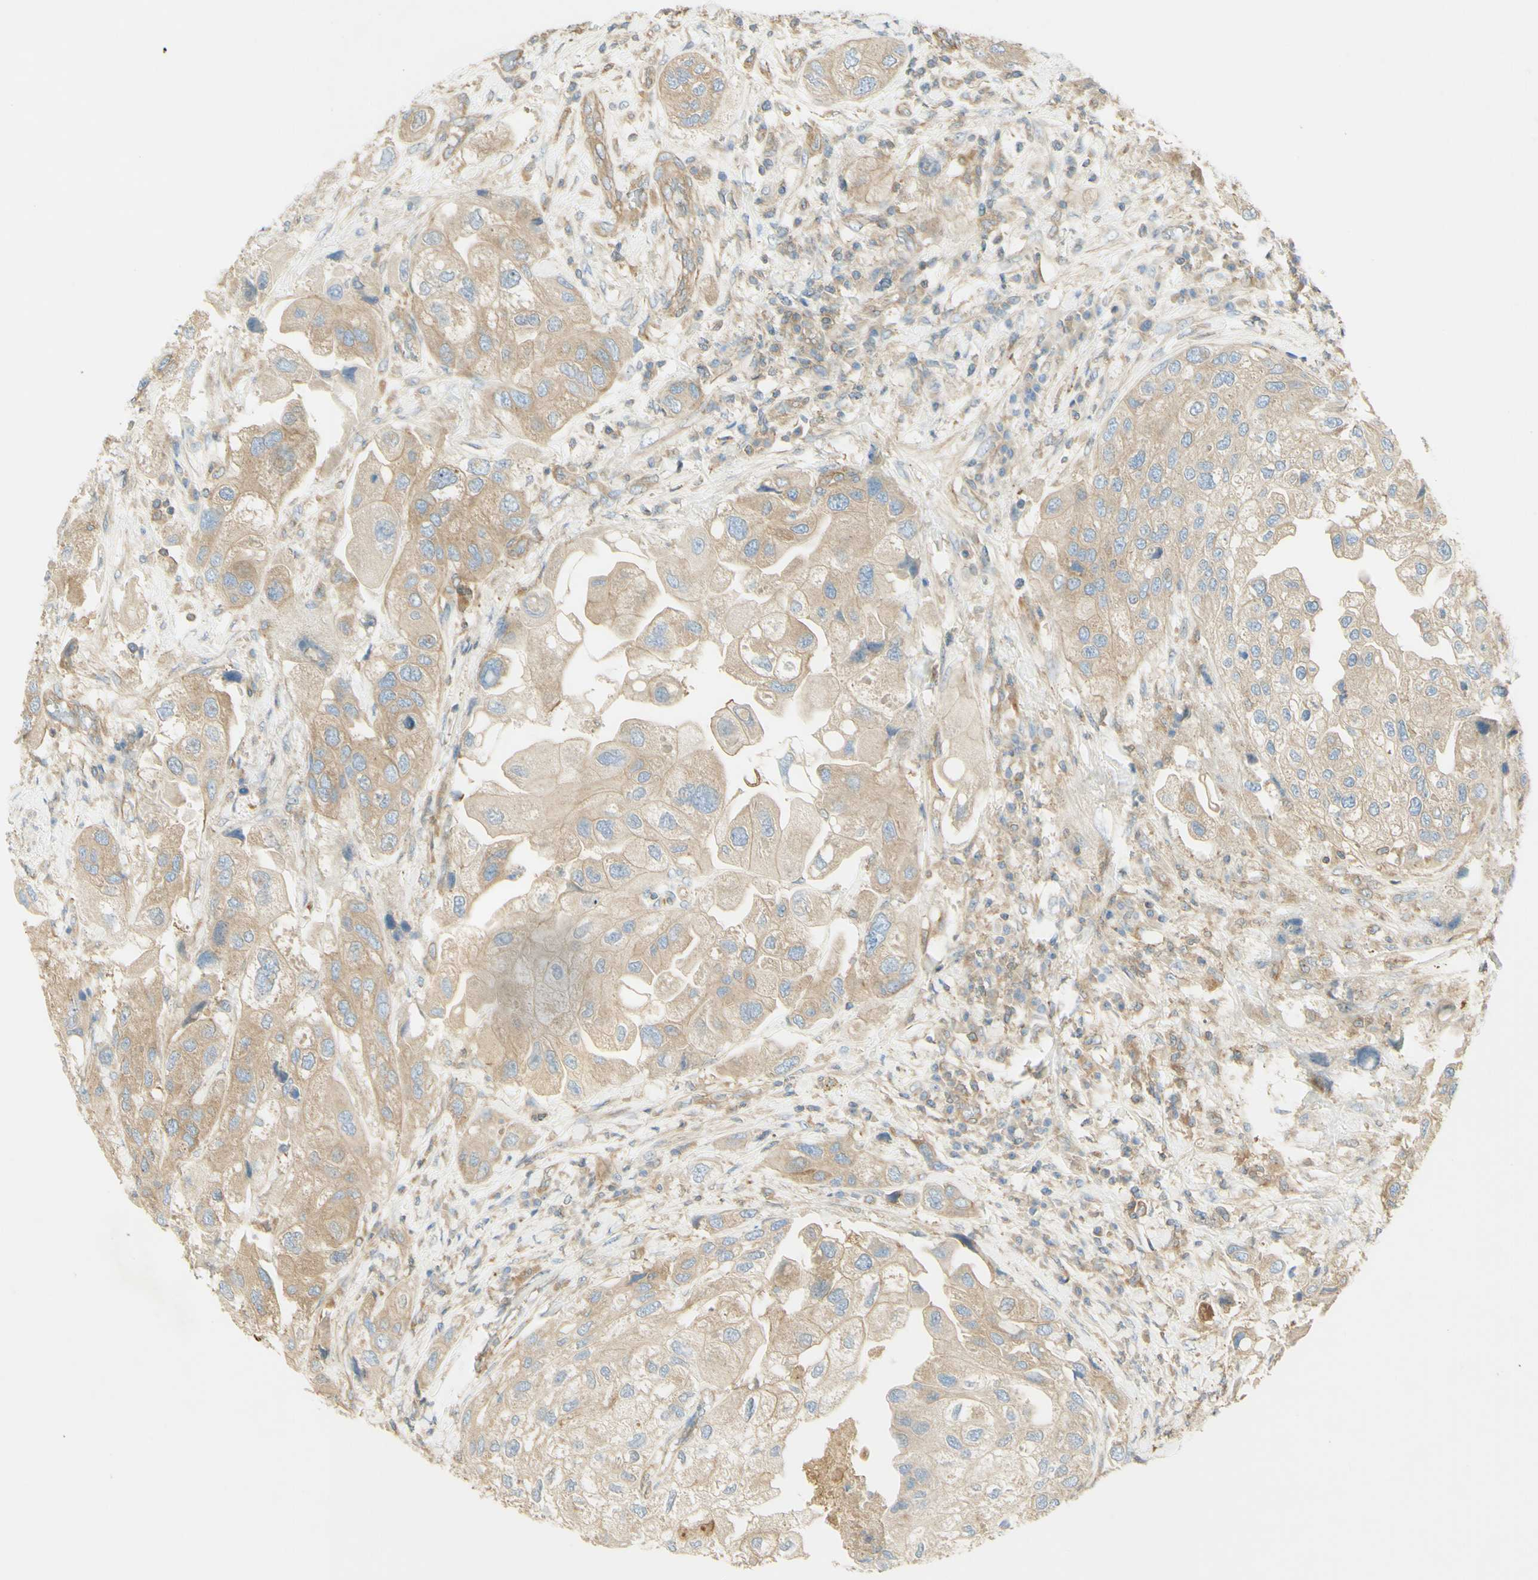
{"staining": {"intensity": "moderate", "quantity": ">75%", "location": "cytoplasmic/membranous"}, "tissue": "urothelial cancer", "cell_type": "Tumor cells", "image_type": "cancer", "snomed": [{"axis": "morphology", "description": "Urothelial carcinoma, High grade"}, {"axis": "topography", "description": "Urinary bladder"}], "caption": "Urothelial carcinoma (high-grade) tissue shows moderate cytoplasmic/membranous expression in approximately >75% of tumor cells, visualized by immunohistochemistry.", "gene": "IKBKG", "patient": {"sex": "female", "age": 64}}